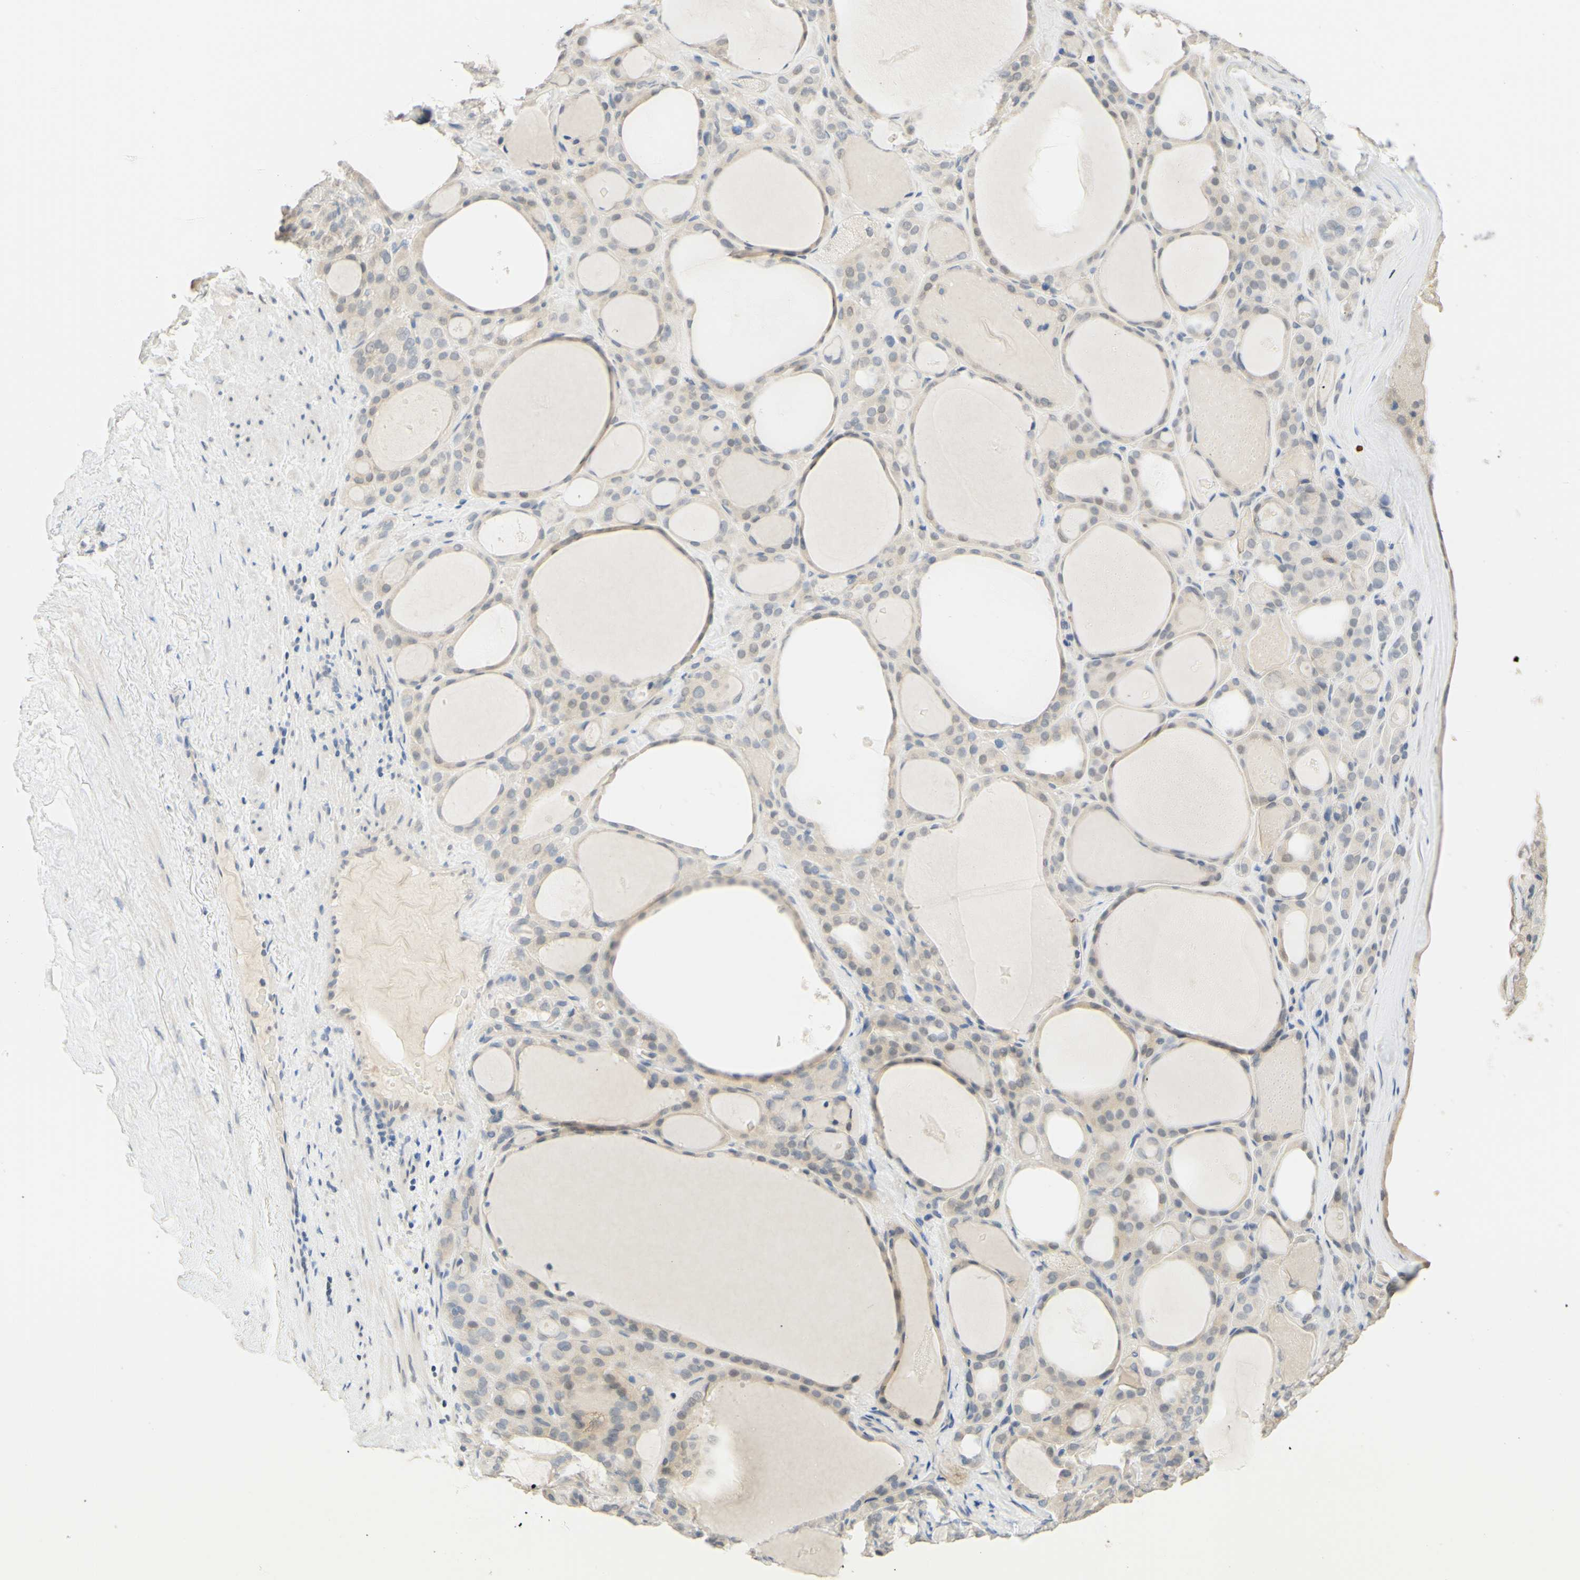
{"staining": {"intensity": "weak", "quantity": "25%-75%", "location": "cytoplasmic/membranous"}, "tissue": "thyroid gland", "cell_type": "Glandular cells", "image_type": "normal", "snomed": [{"axis": "morphology", "description": "Normal tissue, NOS"}, {"axis": "morphology", "description": "Carcinoma, NOS"}, {"axis": "topography", "description": "Thyroid gland"}], "caption": "Immunohistochemical staining of unremarkable thyroid gland exhibits low levels of weak cytoplasmic/membranous staining in approximately 25%-75% of glandular cells.", "gene": "MAG", "patient": {"sex": "female", "age": 86}}